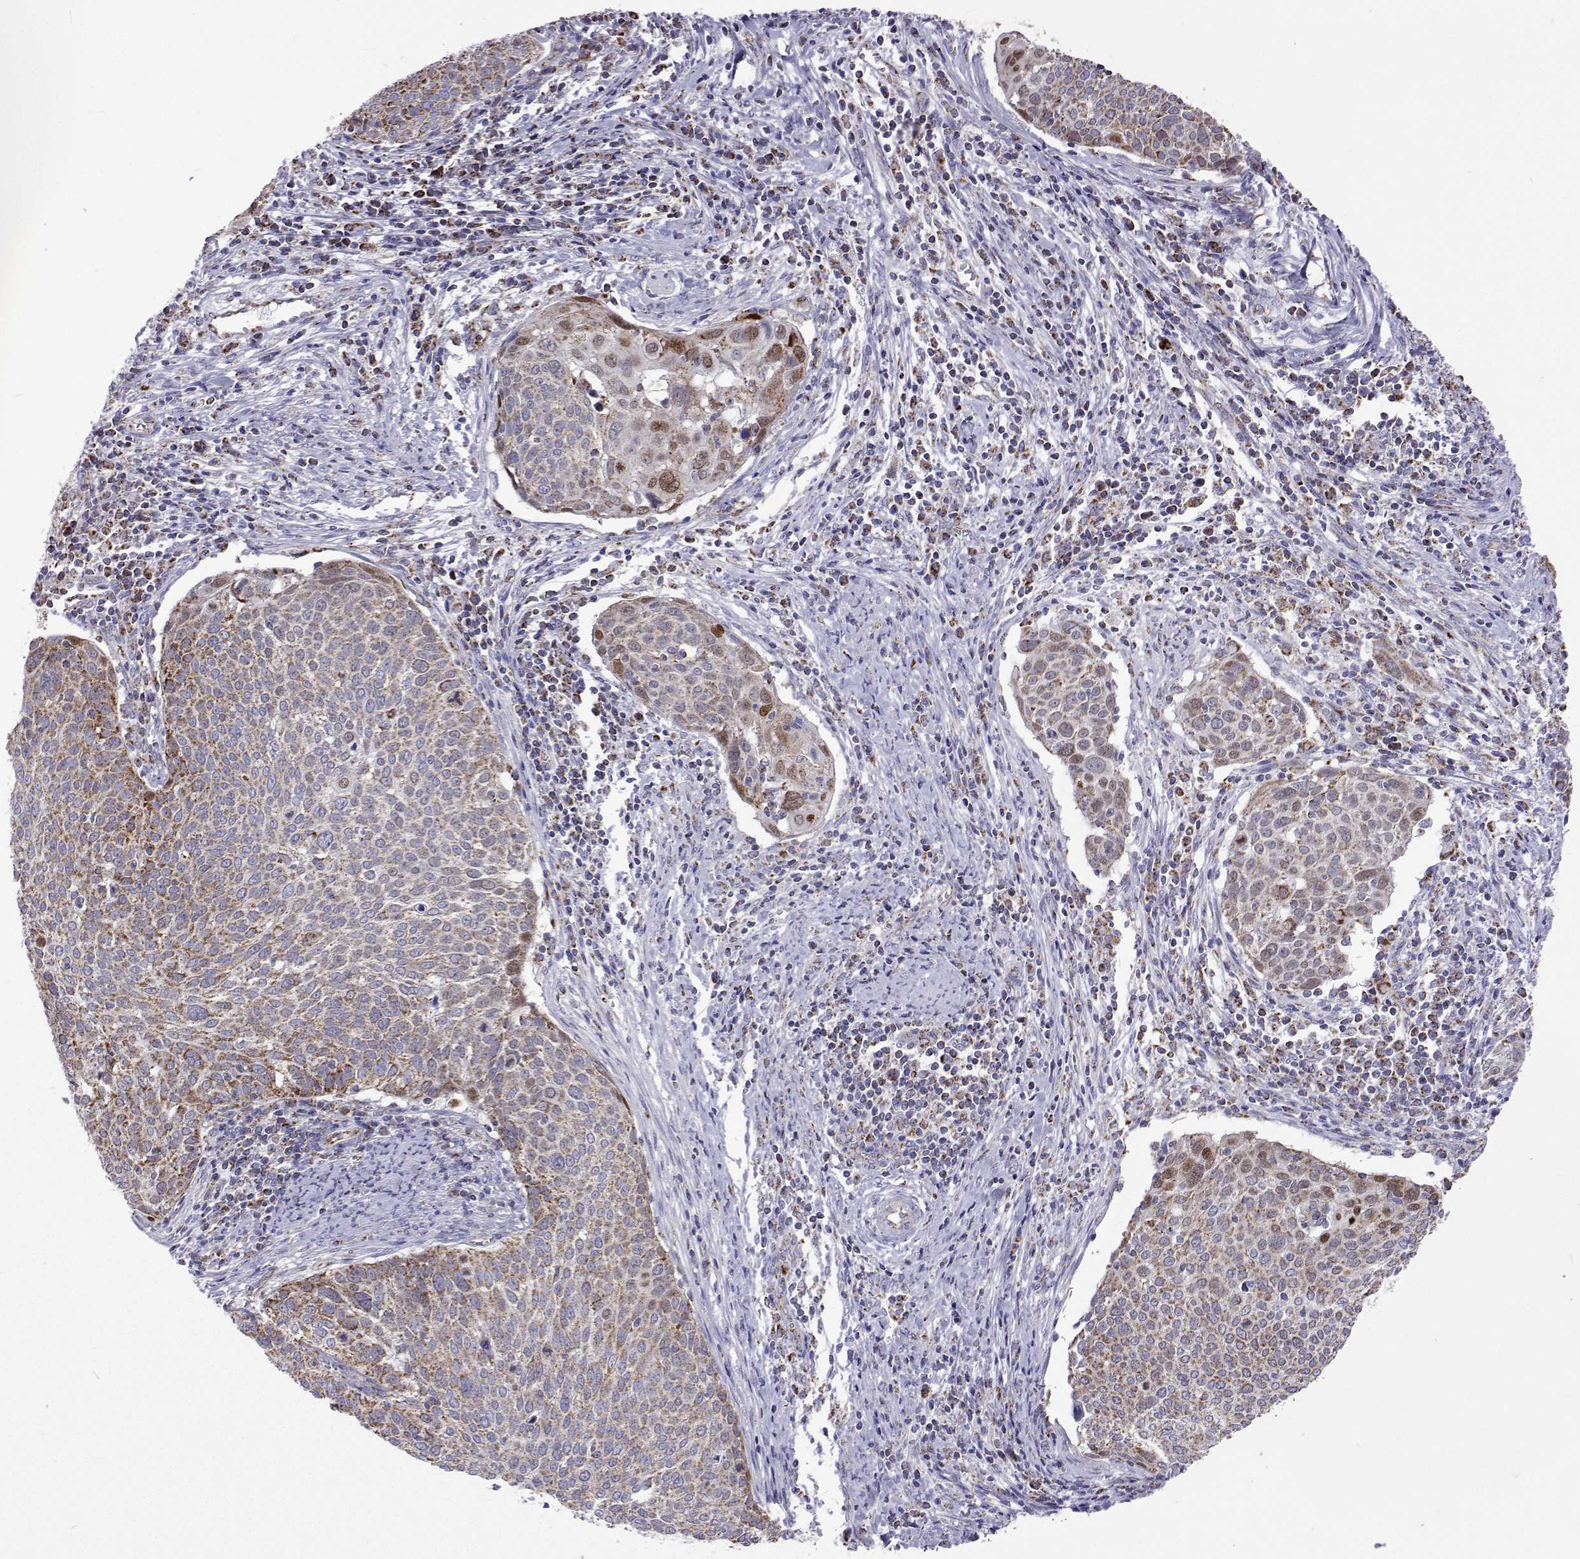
{"staining": {"intensity": "moderate", "quantity": "25%-75%", "location": "cytoplasmic/membranous"}, "tissue": "cervical cancer", "cell_type": "Tumor cells", "image_type": "cancer", "snomed": [{"axis": "morphology", "description": "Squamous cell carcinoma, NOS"}, {"axis": "topography", "description": "Cervix"}], "caption": "Immunohistochemical staining of cervical squamous cell carcinoma demonstrates medium levels of moderate cytoplasmic/membranous positivity in approximately 25%-75% of tumor cells.", "gene": "MCCC2", "patient": {"sex": "female", "age": 39}}